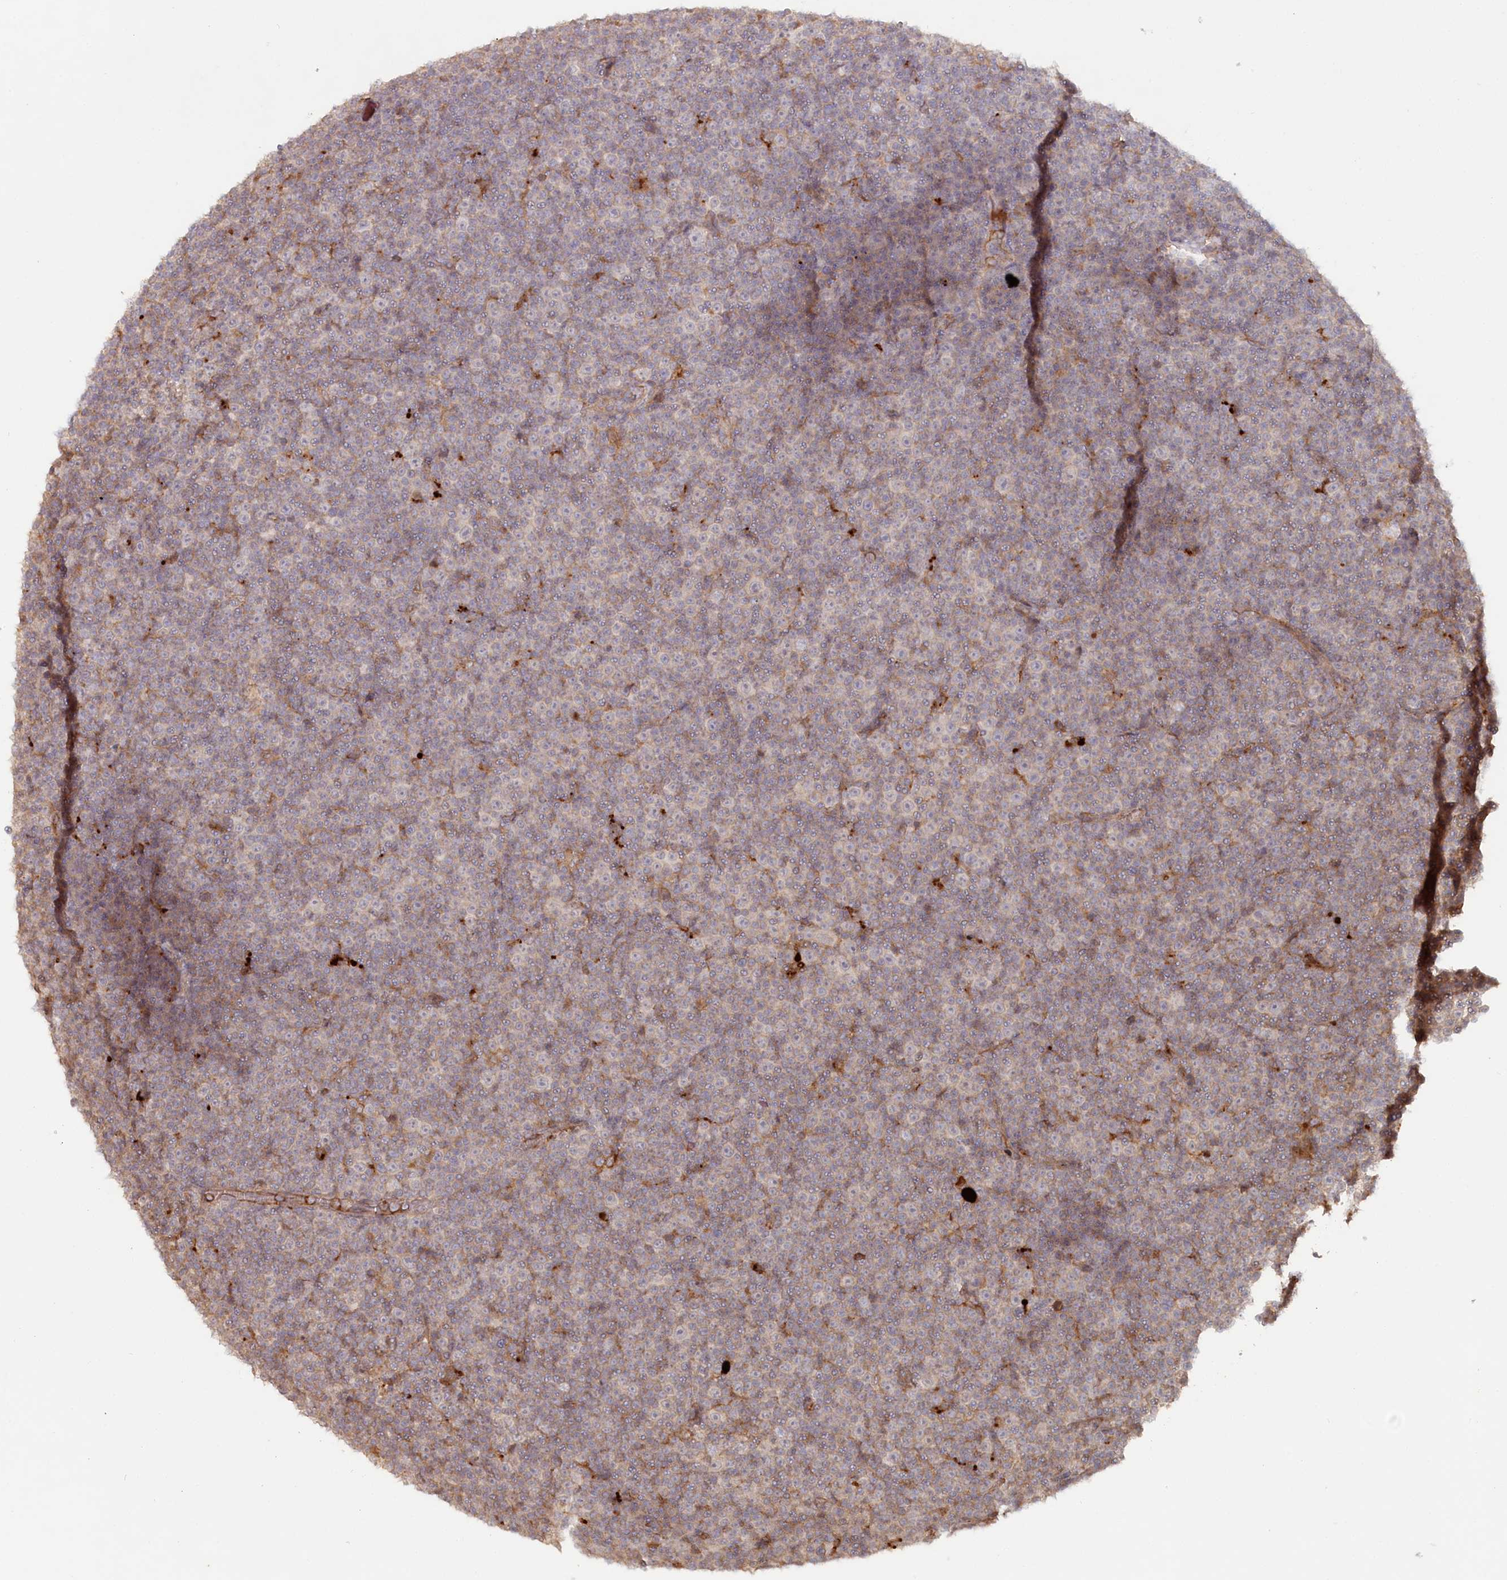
{"staining": {"intensity": "negative", "quantity": "none", "location": "none"}, "tissue": "lymphoma", "cell_type": "Tumor cells", "image_type": "cancer", "snomed": [{"axis": "morphology", "description": "Malignant lymphoma, non-Hodgkin's type, Low grade"}, {"axis": "topography", "description": "Lymph node"}], "caption": "A high-resolution image shows immunohistochemistry staining of low-grade malignant lymphoma, non-Hodgkin's type, which shows no significant positivity in tumor cells. (Stains: DAB immunohistochemistry with hematoxylin counter stain, Microscopy: brightfield microscopy at high magnification).", "gene": "PSAPL1", "patient": {"sex": "female", "age": 67}}